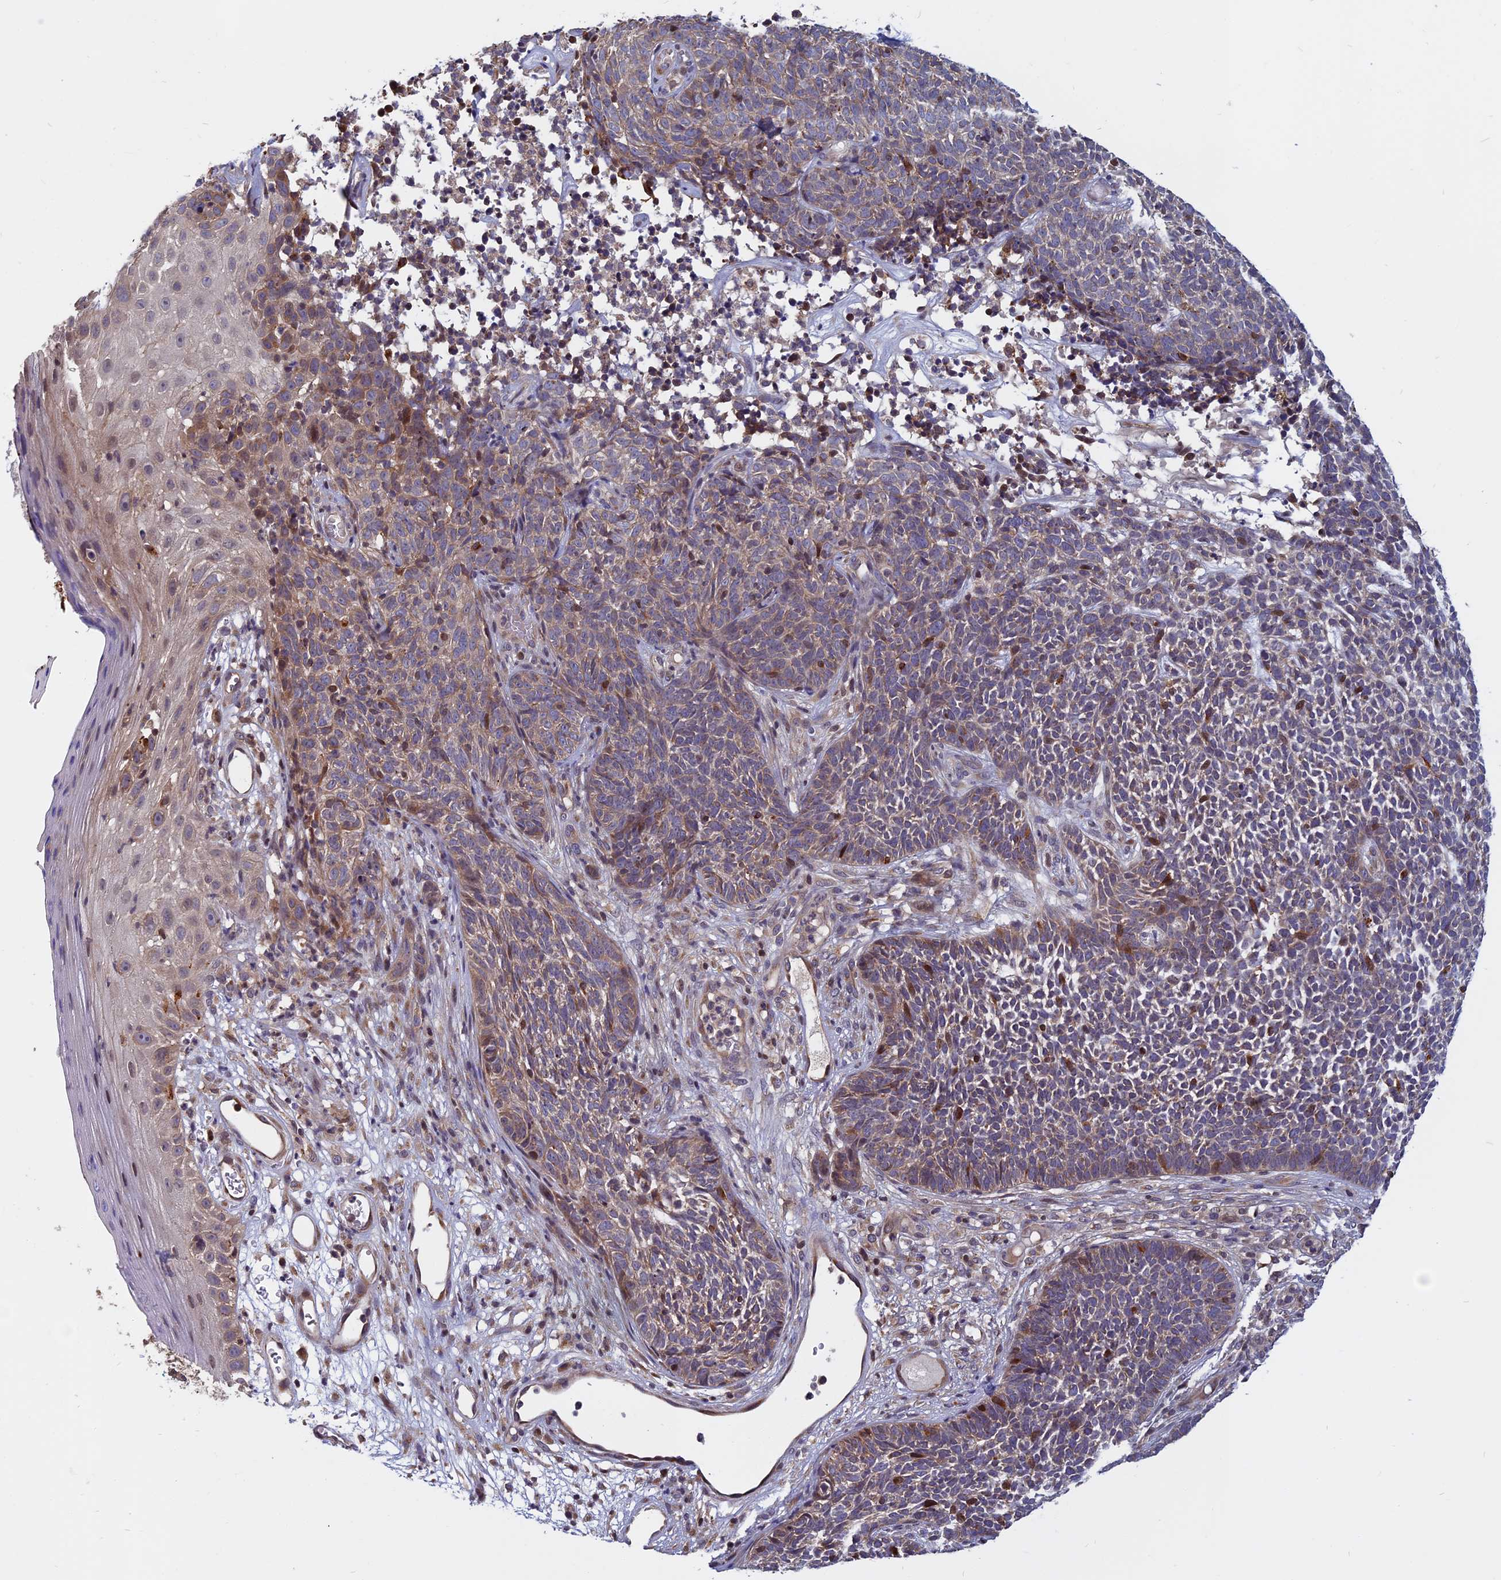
{"staining": {"intensity": "weak", "quantity": "25%-75%", "location": "cytoplasmic/membranous"}, "tissue": "skin cancer", "cell_type": "Tumor cells", "image_type": "cancer", "snomed": [{"axis": "morphology", "description": "Basal cell carcinoma"}, {"axis": "topography", "description": "Skin"}], "caption": "Skin cancer was stained to show a protein in brown. There is low levels of weak cytoplasmic/membranous expression in approximately 25%-75% of tumor cells.", "gene": "CCDC113", "patient": {"sex": "female", "age": 84}}